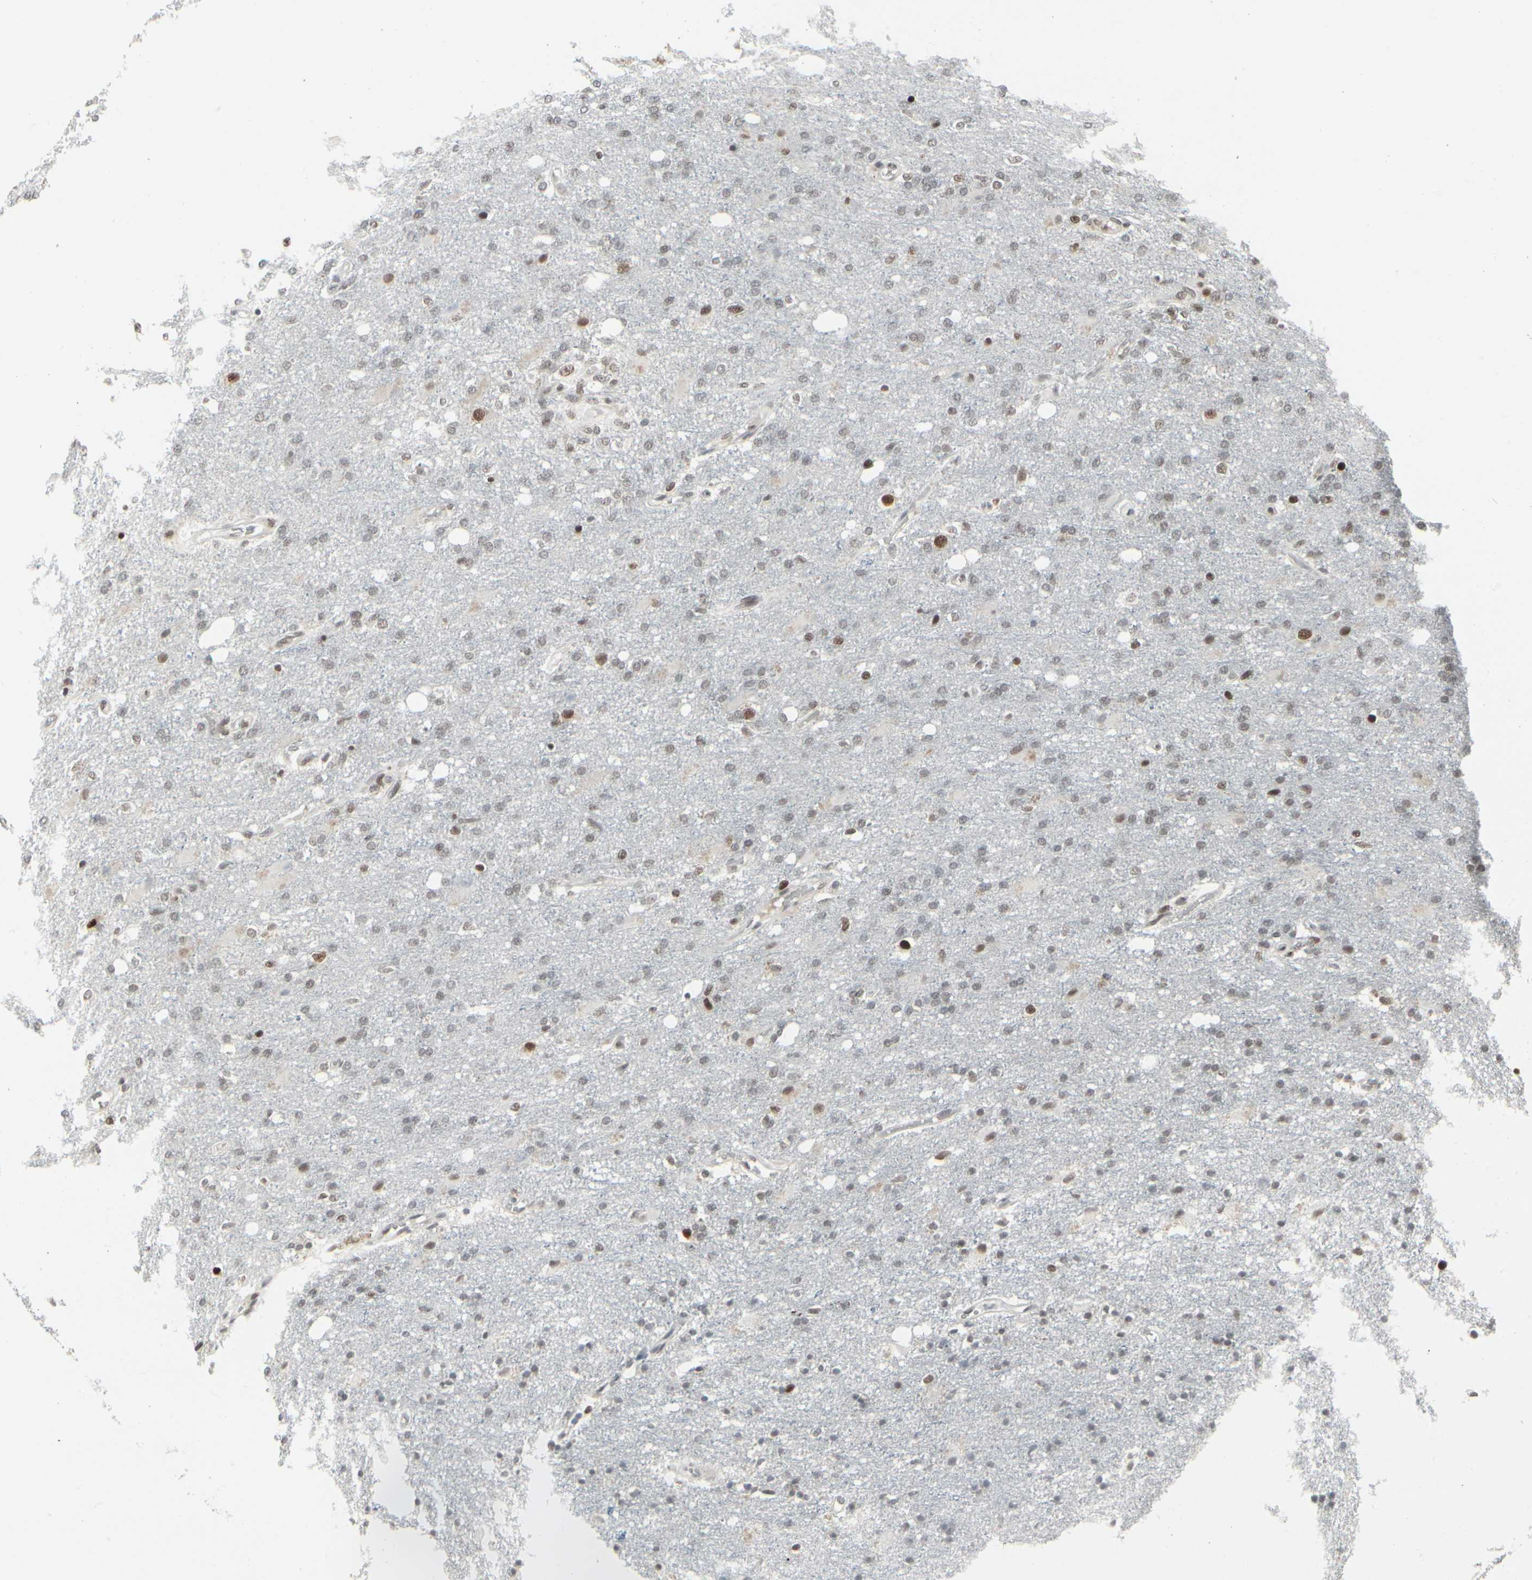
{"staining": {"intensity": "moderate", "quantity": "25%-75%", "location": "nuclear"}, "tissue": "glioma", "cell_type": "Tumor cells", "image_type": "cancer", "snomed": [{"axis": "morphology", "description": "Normal tissue, NOS"}, {"axis": "morphology", "description": "Glioma, malignant, High grade"}, {"axis": "topography", "description": "Cerebral cortex"}], "caption": "Glioma stained for a protein (brown) exhibits moderate nuclear positive staining in approximately 25%-75% of tumor cells.", "gene": "HMG20A", "patient": {"sex": "male", "age": 77}}